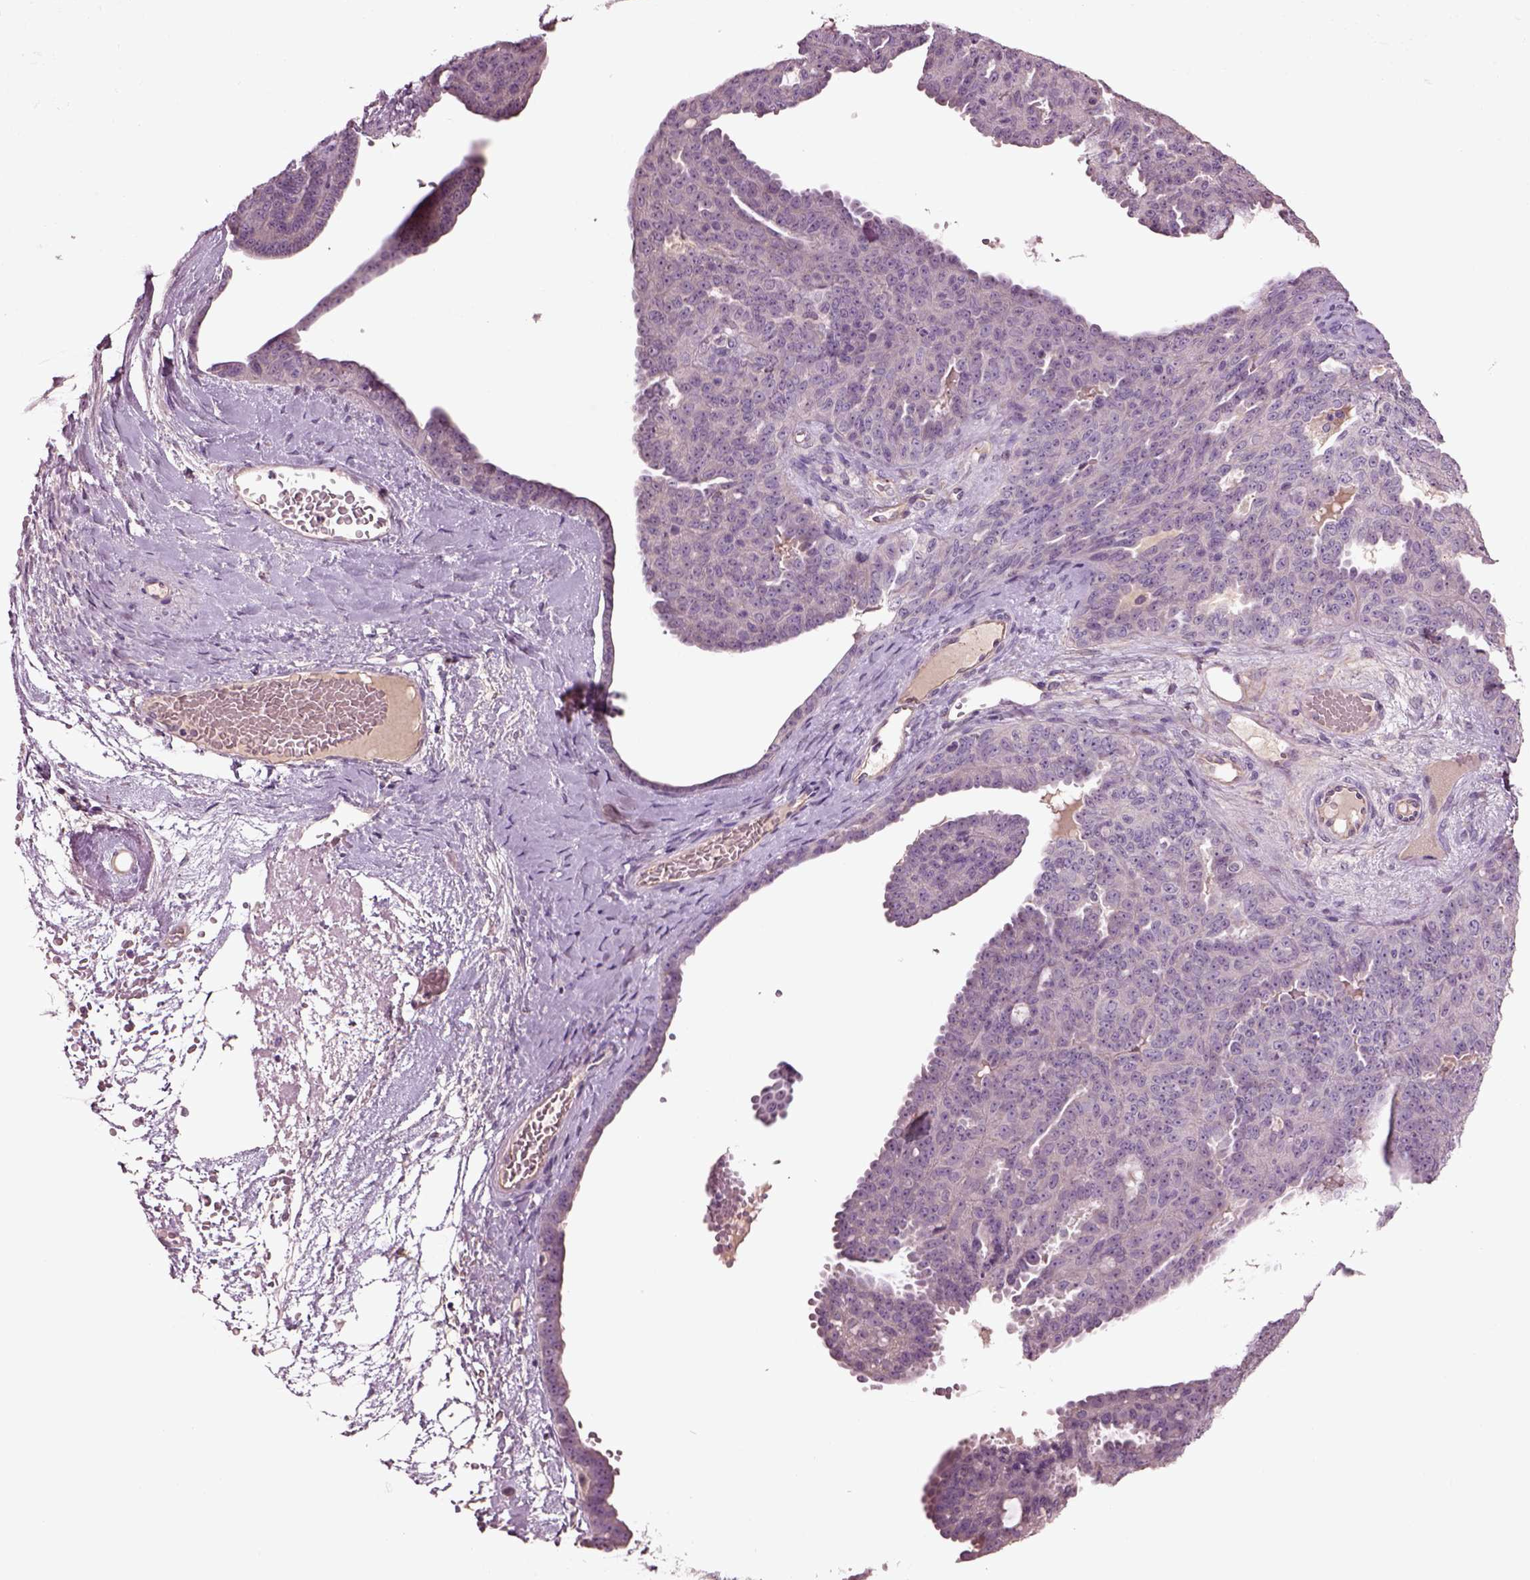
{"staining": {"intensity": "negative", "quantity": "none", "location": "none"}, "tissue": "ovarian cancer", "cell_type": "Tumor cells", "image_type": "cancer", "snomed": [{"axis": "morphology", "description": "Cystadenocarcinoma, serous, NOS"}, {"axis": "topography", "description": "Ovary"}], "caption": "DAB (3,3'-diaminobenzidine) immunohistochemical staining of human ovarian cancer (serous cystadenocarcinoma) displays no significant expression in tumor cells.", "gene": "DUOXA2", "patient": {"sex": "female", "age": 71}}